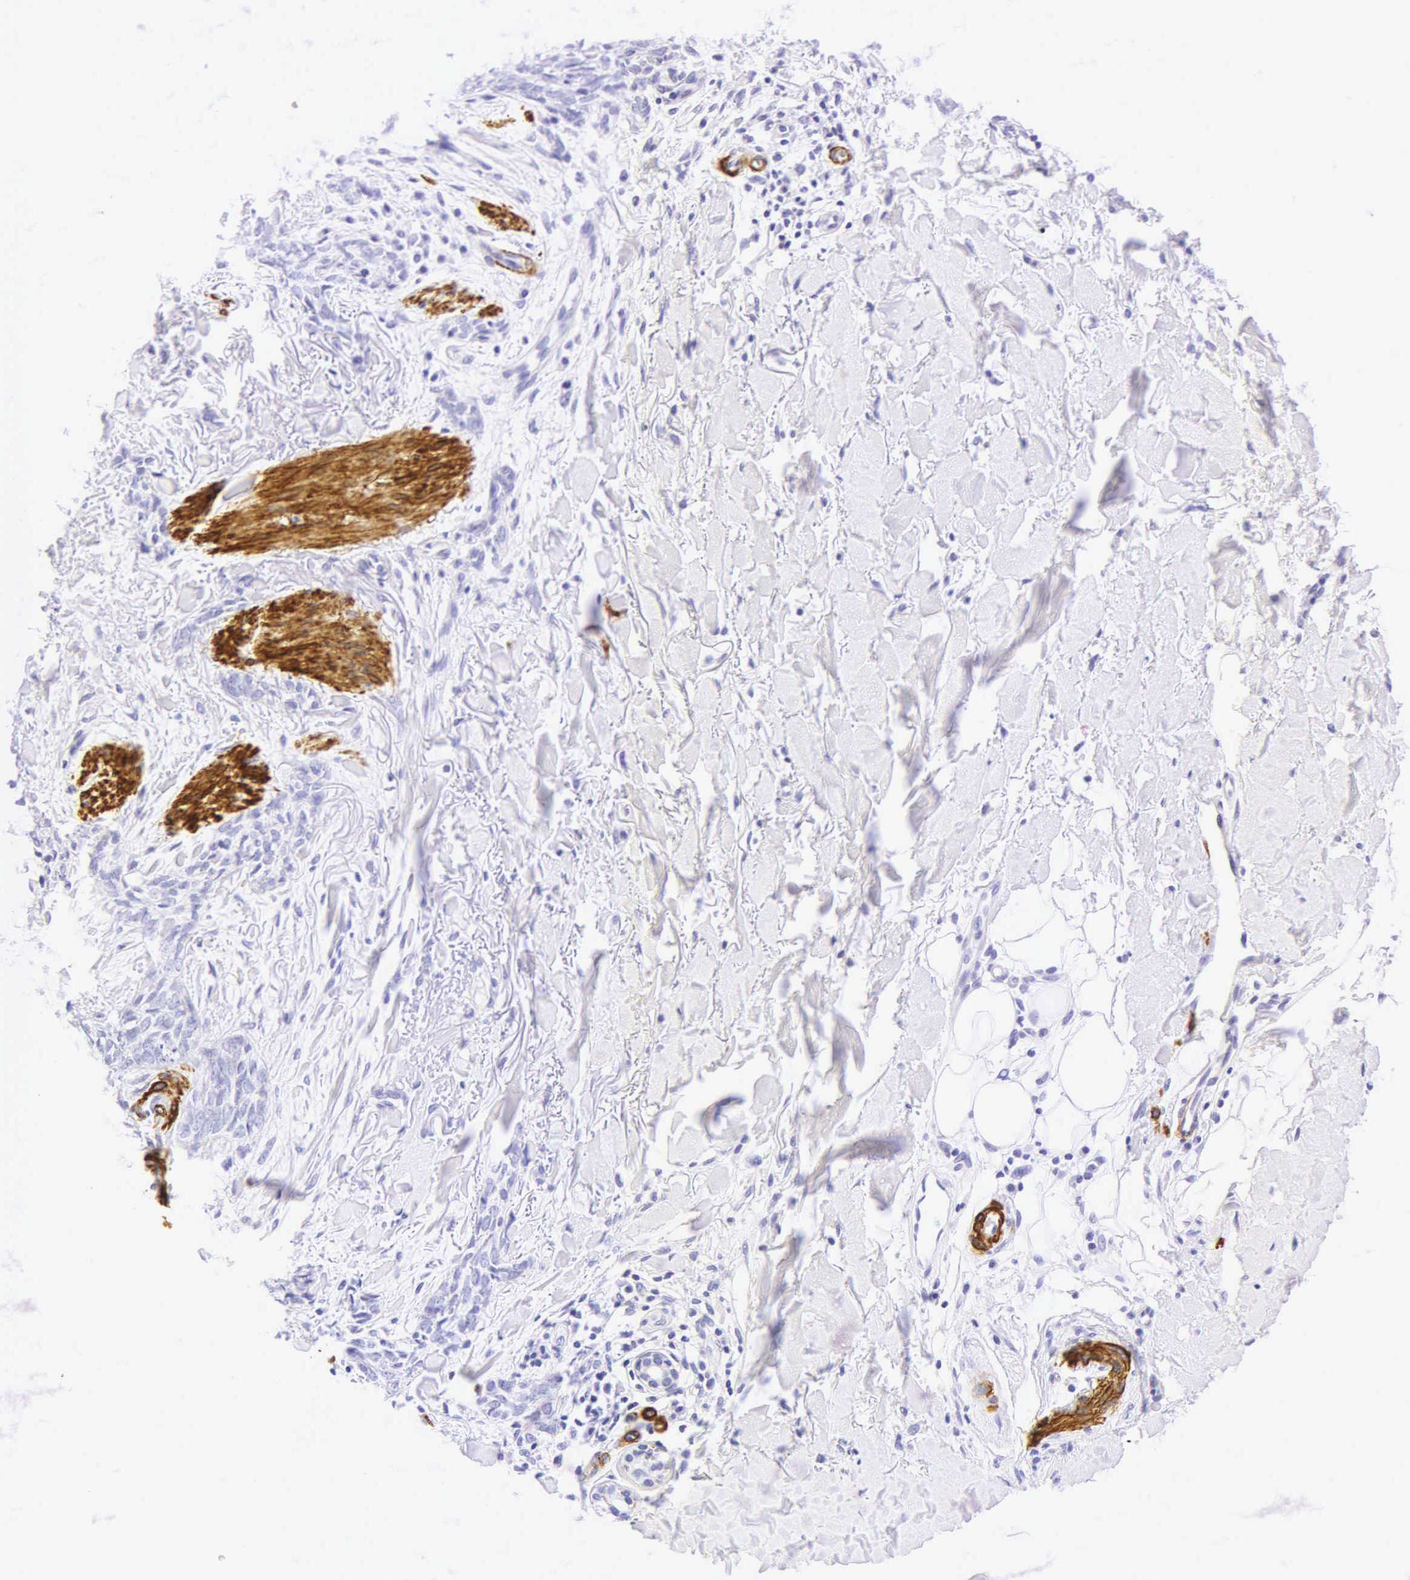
{"staining": {"intensity": "negative", "quantity": "none", "location": "none"}, "tissue": "skin cancer", "cell_type": "Tumor cells", "image_type": "cancer", "snomed": [{"axis": "morphology", "description": "Basal cell carcinoma"}, {"axis": "topography", "description": "Skin"}], "caption": "Immunohistochemistry (IHC) photomicrograph of neoplastic tissue: skin cancer stained with DAB demonstrates no significant protein expression in tumor cells.", "gene": "CALD1", "patient": {"sex": "female", "age": 81}}